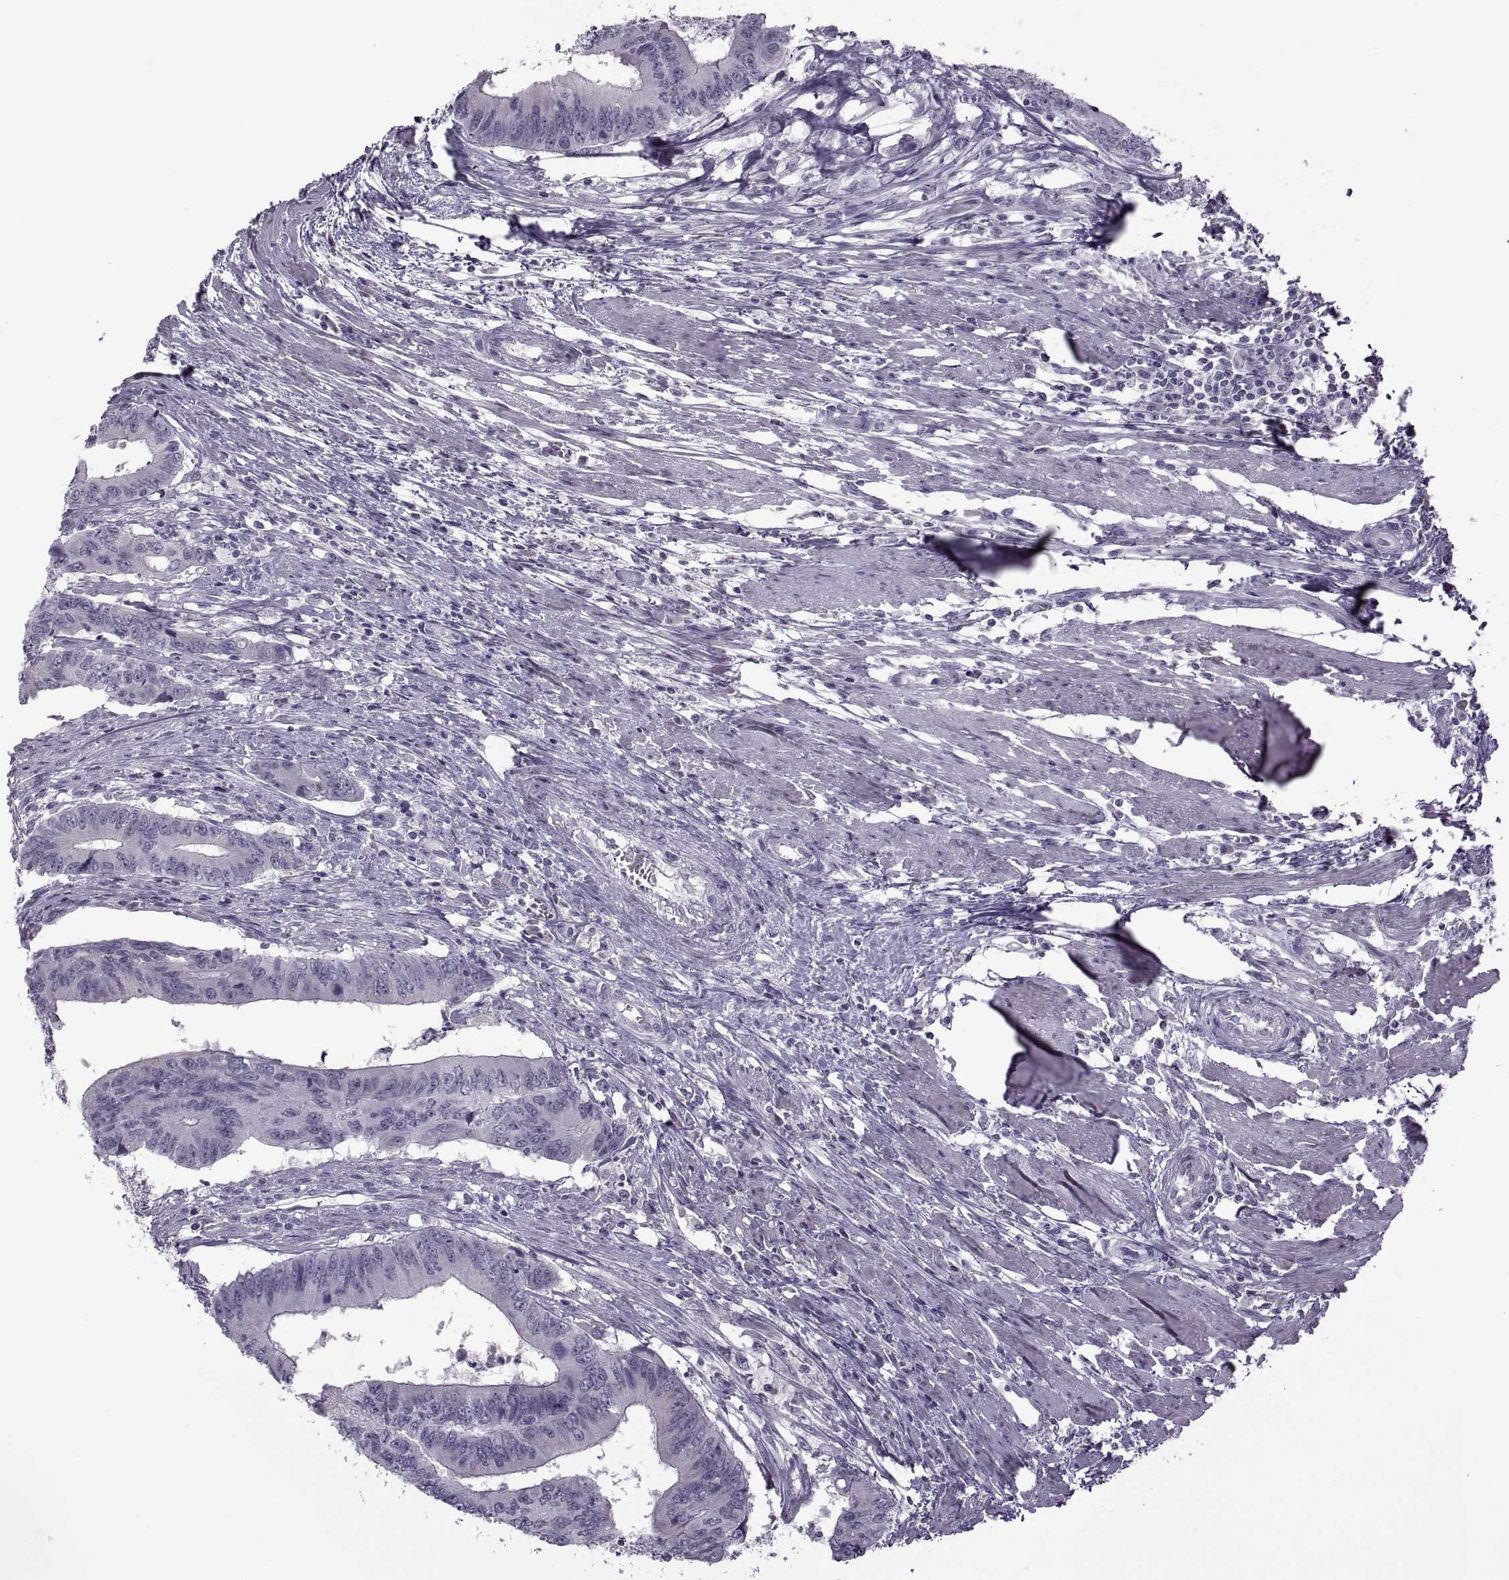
{"staining": {"intensity": "negative", "quantity": "none", "location": "none"}, "tissue": "colorectal cancer", "cell_type": "Tumor cells", "image_type": "cancer", "snomed": [{"axis": "morphology", "description": "Adenocarcinoma, NOS"}, {"axis": "topography", "description": "Colon"}], "caption": "This is an immunohistochemistry image of adenocarcinoma (colorectal). There is no staining in tumor cells.", "gene": "RSPH6A", "patient": {"sex": "male", "age": 53}}